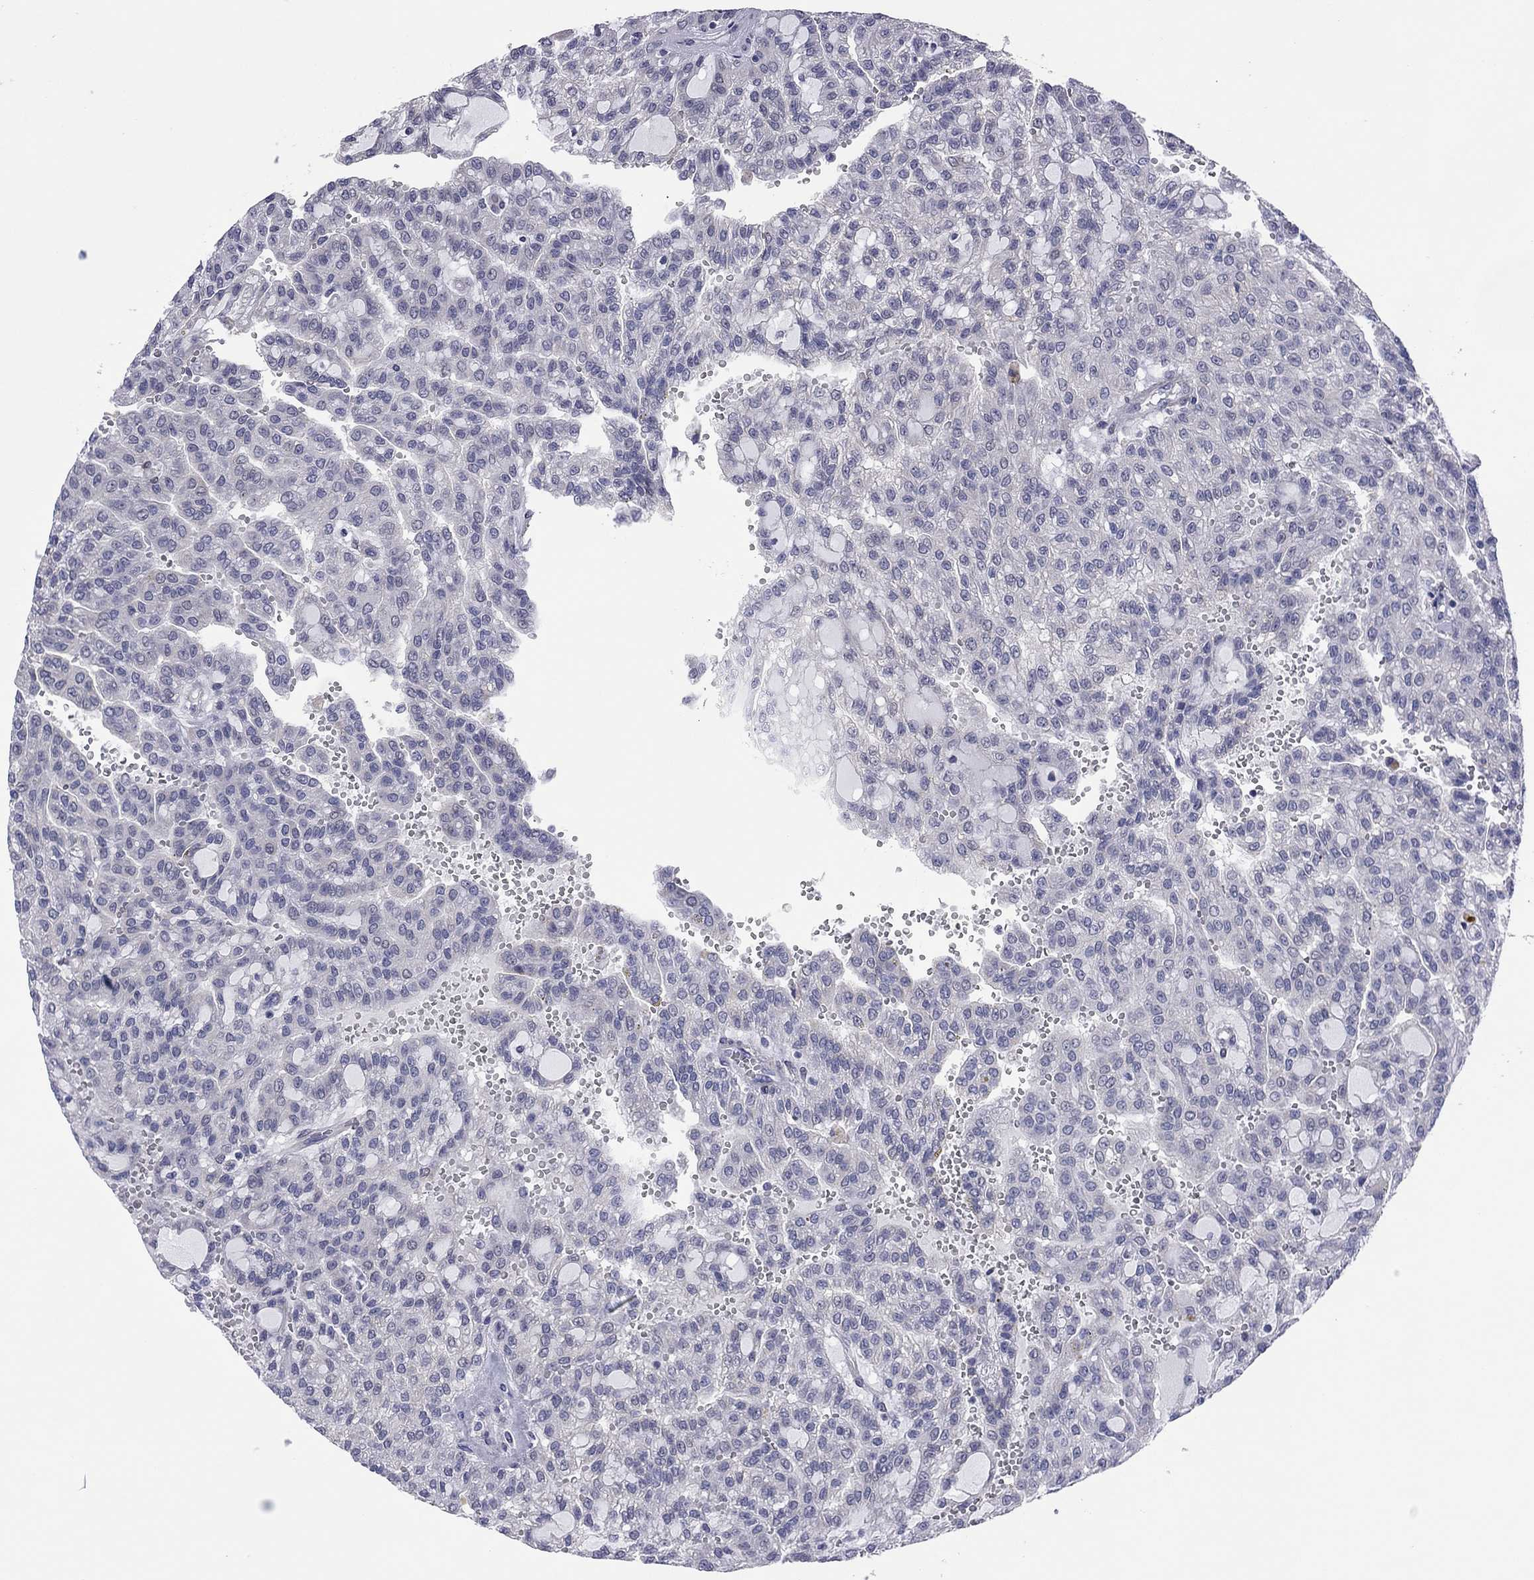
{"staining": {"intensity": "negative", "quantity": "none", "location": "none"}, "tissue": "renal cancer", "cell_type": "Tumor cells", "image_type": "cancer", "snomed": [{"axis": "morphology", "description": "Adenocarcinoma, NOS"}, {"axis": "topography", "description": "Kidney"}], "caption": "There is no significant positivity in tumor cells of renal adenocarcinoma.", "gene": "POU5F2", "patient": {"sex": "male", "age": 63}}